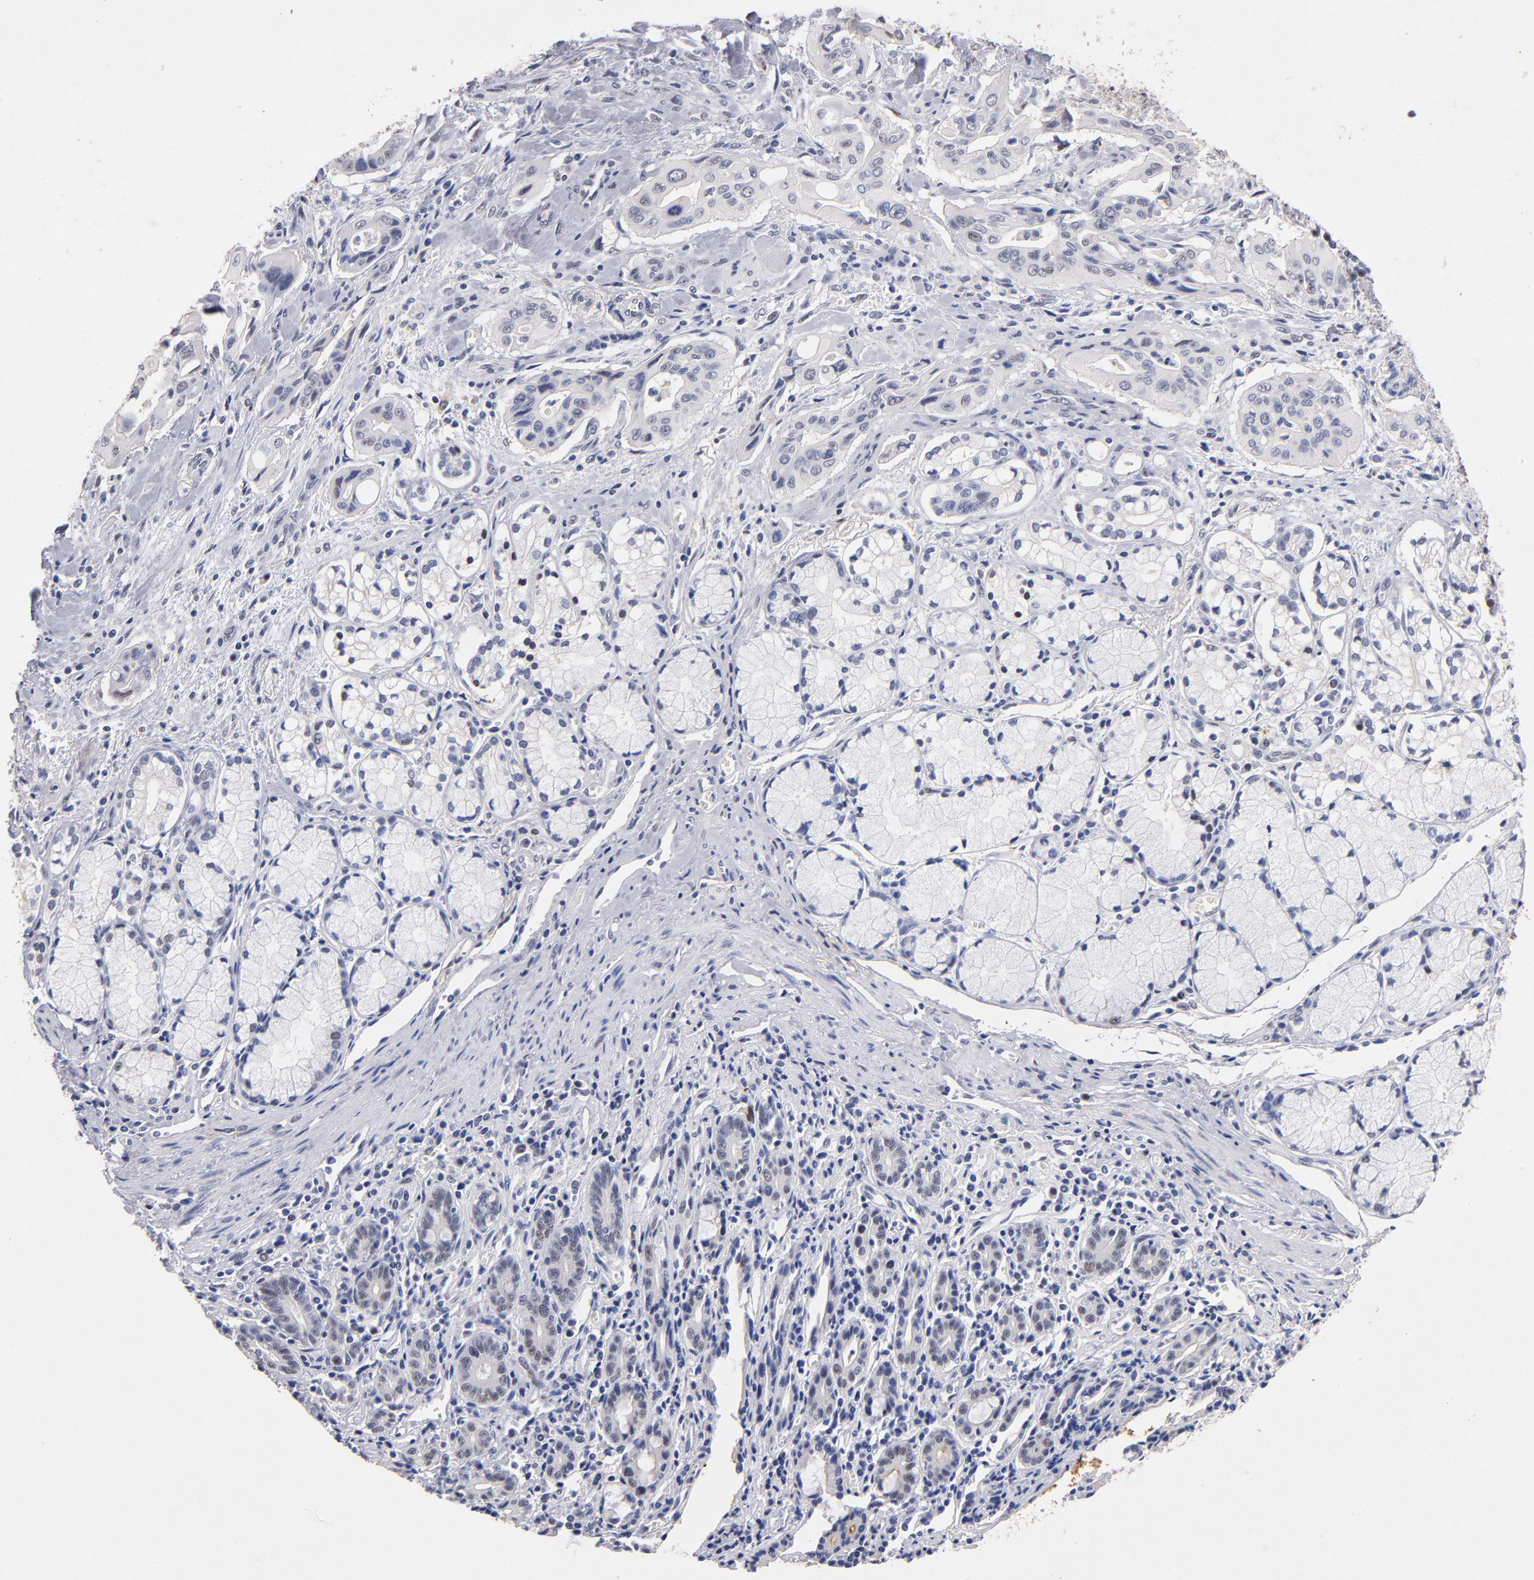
{"staining": {"intensity": "weak", "quantity": "<25%", "location": "nuclear"}, "tissue": "pancreatic cancer", "cell_type": "Tumor cells", "image_type": "cancer", "snomed": [{"axis": "morphology", "description": "Adenocarcinoma, NOS"}, {"axis": "topography", "description": "Pancreas"}], "caption": "This is an immunohistochemistry (IHC) micrograph of human adenocarcinoma (pancreatic). There is no expression in tumor cells.", "gene": "RAF1", "patient": {"sex": "male", "age": 77}}